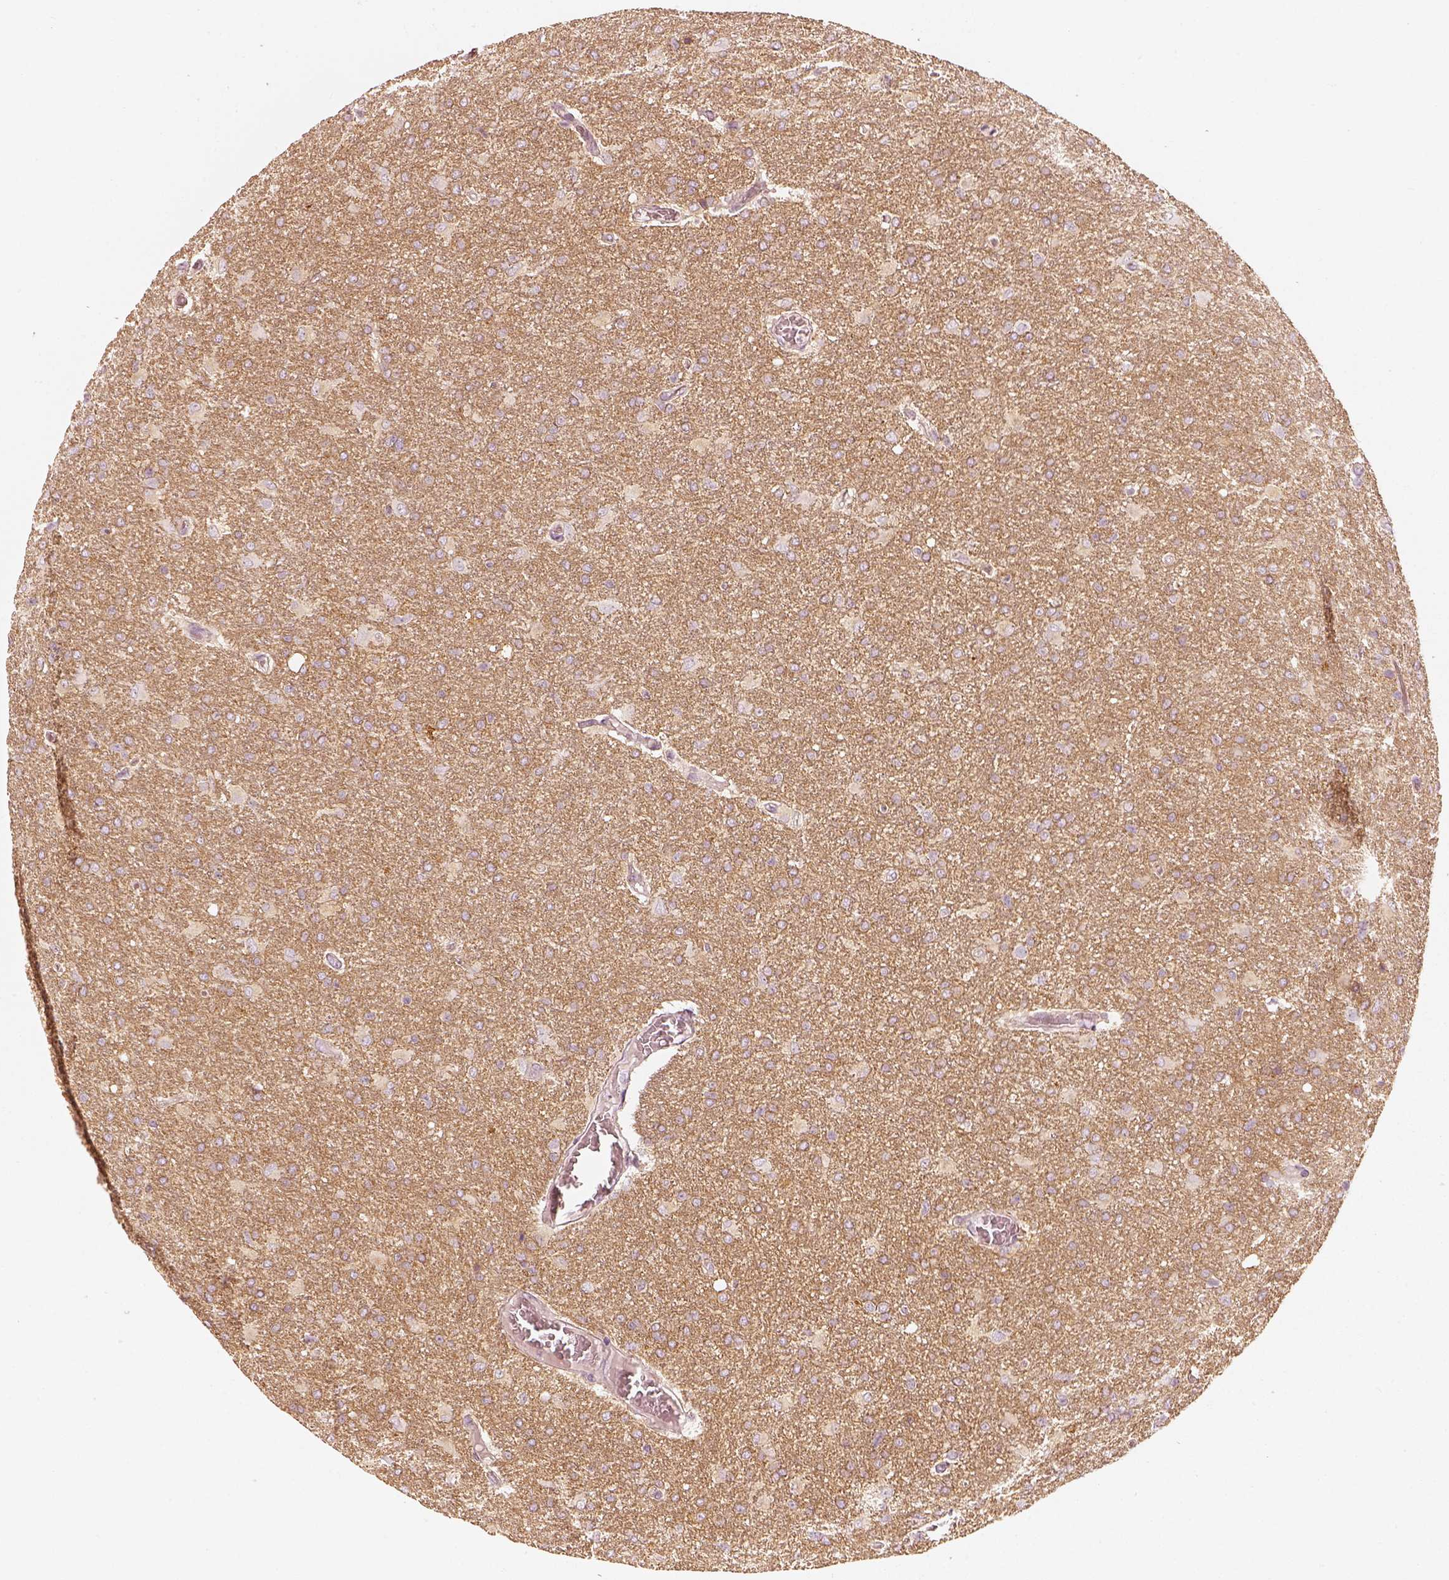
{"staining": {"intensity": "weak", "quantity": ">75%", "location": "cytoplasmic/membranous"}, "tissue": "glioma", "cell_type": "Tumor cells", "image_type": "cancer", "snomed": [{"axis": "morphology", "description": "Glioma, malignant, High grade"}, {"axis": "topography", "description": "Brain"}], "caption": "A brown stain labels weak cytoplasmic/membranous positivity of a protein in human malignant glioma (high-grade) tumor cells. Immunohistochemistry stains the protein of interest in brown and the nuclei are stained blue.", "gene": "FMNL2", "patient": {"sex": "male", "age": 68}}